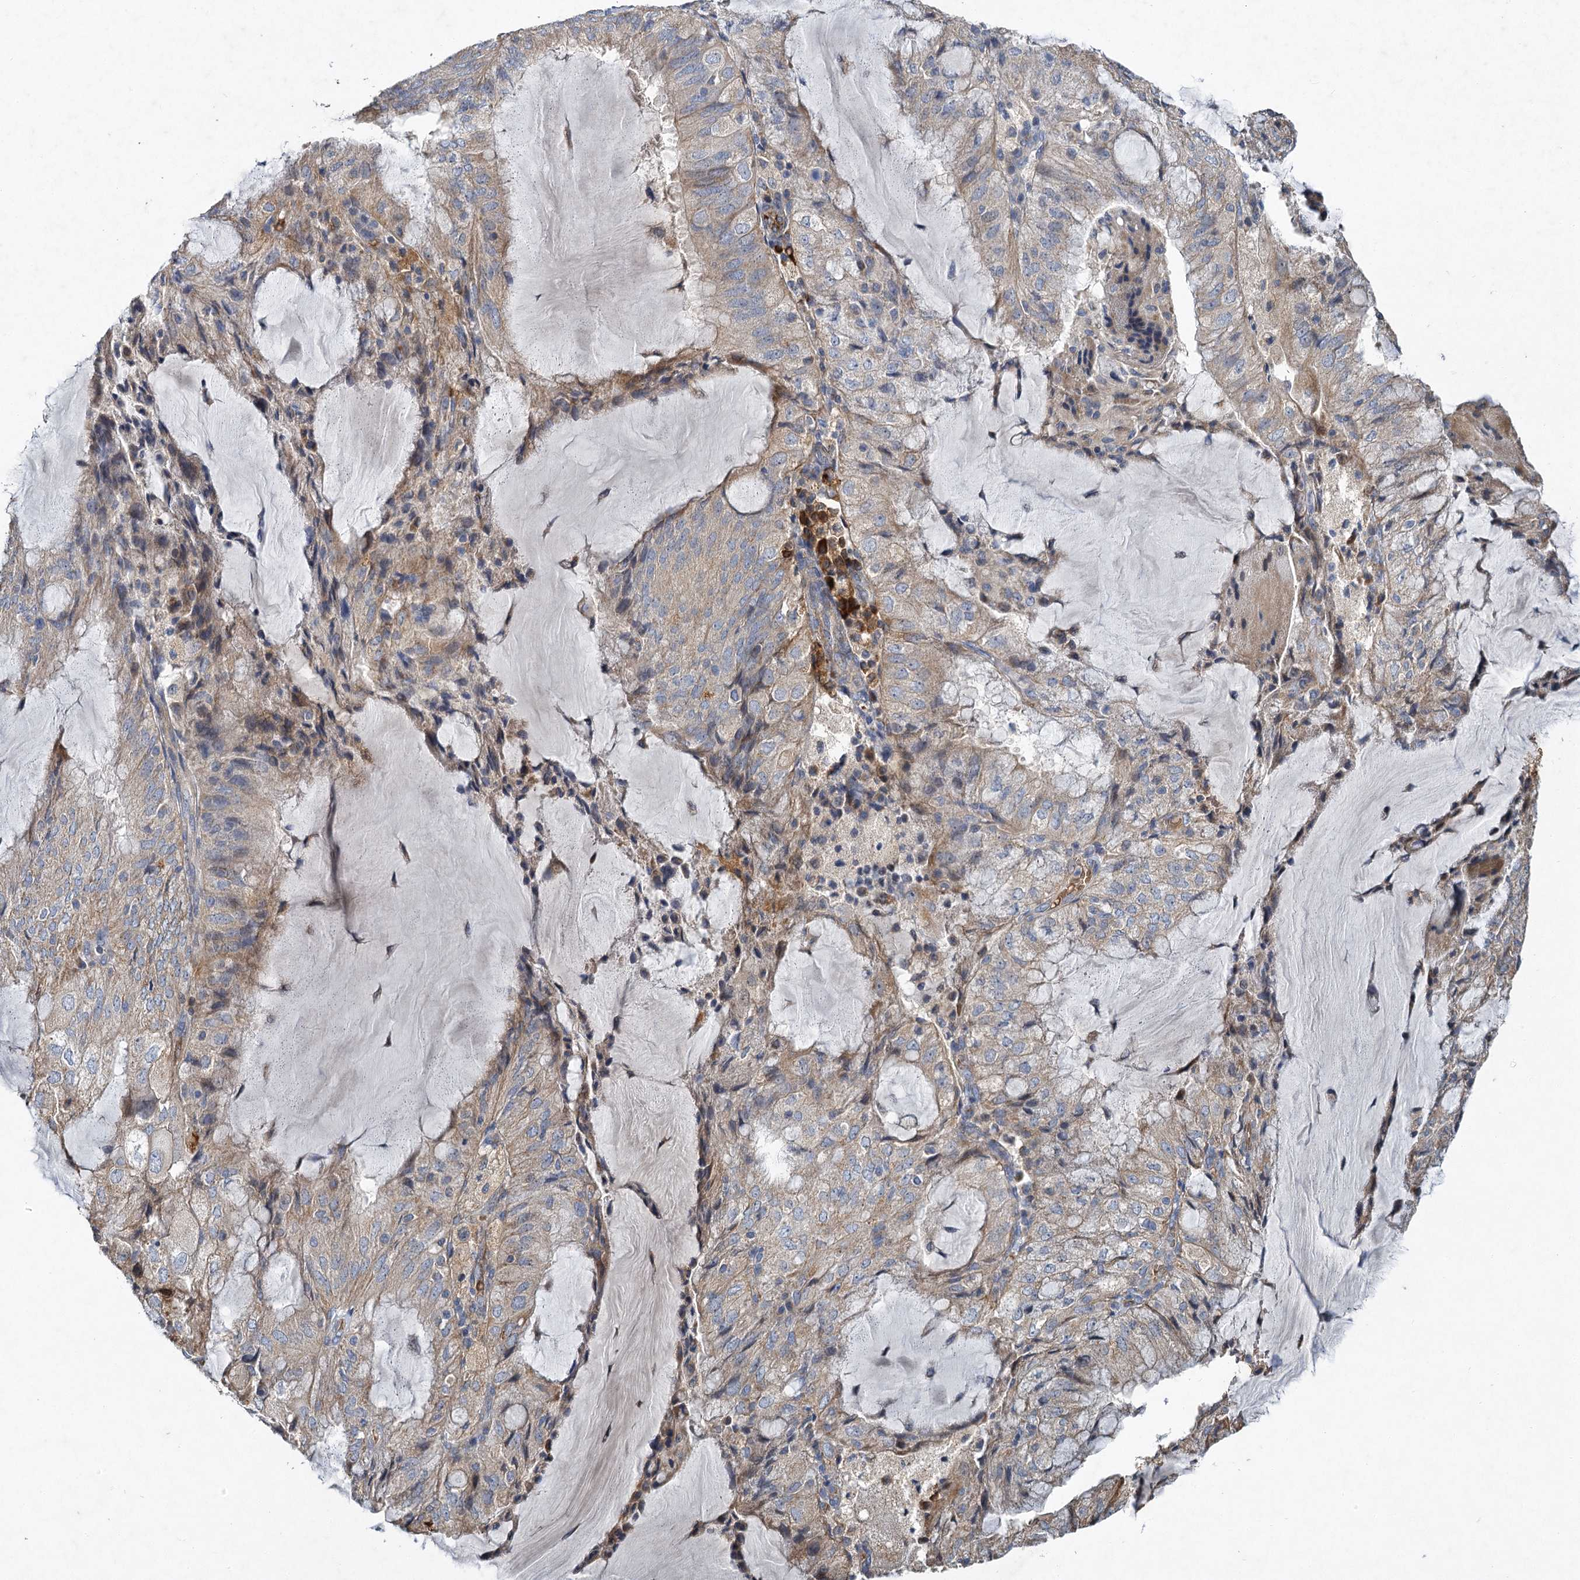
{"staining": {"intensity": "moderate", "quantity": "25%-75%", "location": "cytoplasmic/membranous"}, "tissue": "endometrial cancer", "cell_type": "Tumor cells", "image_type": "cancer", "snomed": [{"axis": "morphology", "description": "Adenocarcinoma, NOS"}, {"axis": "topography", "description": "Endometrium"}], "caption": "This is an image of IHC staining of endometrial cancer, which shows moderate positivity in the cytoplasmic/membranous of tumor cells.", "gene": "BCS1L", "patient": {"sex": "female", "age": 81}}